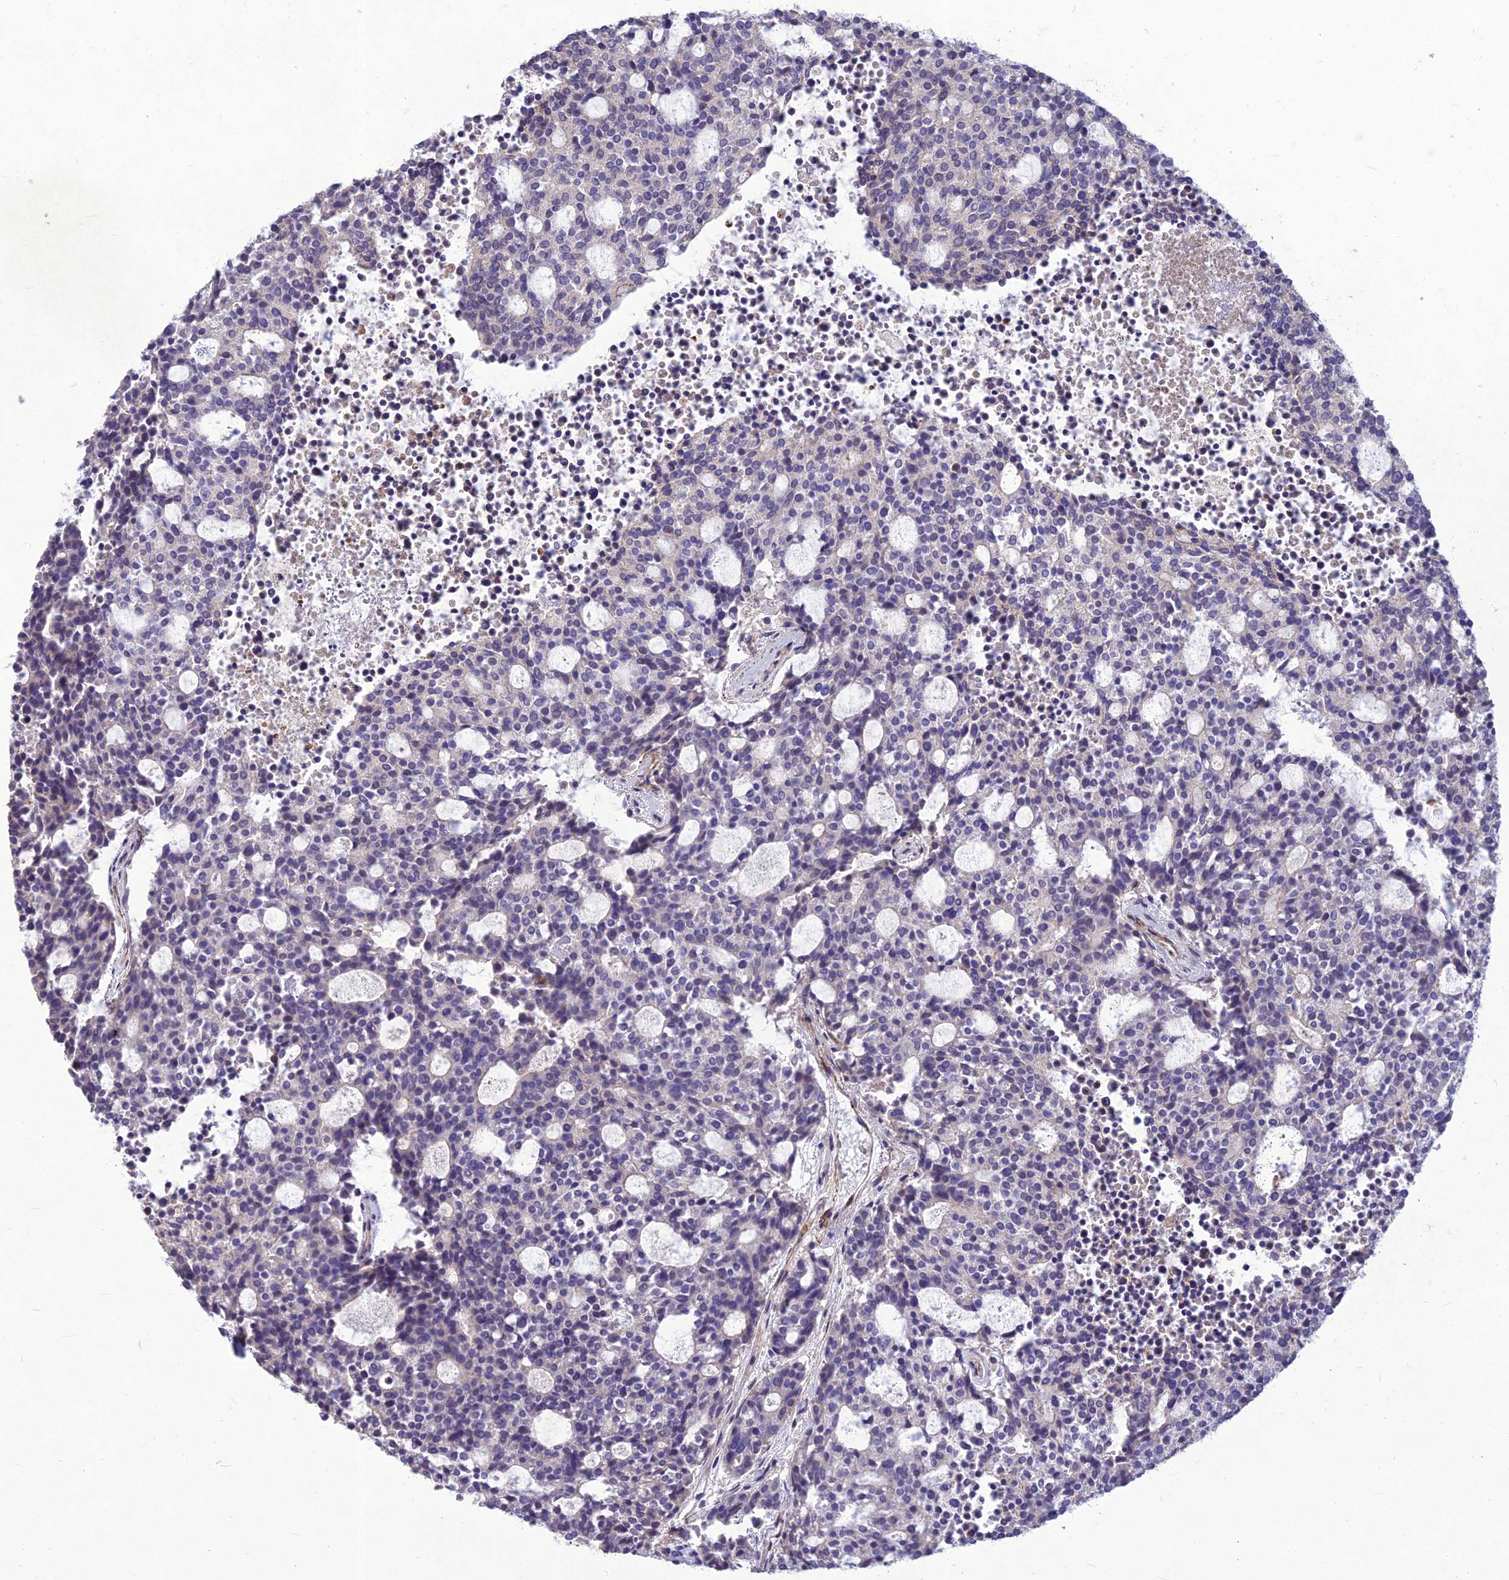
{"staining": {"intensity": "negative", "quantity": "none", "location": "none"}, "tissue": "carcinoid", "cell_type": "Tumor cells", "image_type": "cancer", "snomed": [{"axis": "morphology", "description": "Carcinoid, malignant, NOS"}, {"axis": "topography", "description": "Pancreas"}], "caption": "An image of malignant carcinoid stained for a protein shows no brown staining in tumor cells.", "gene": "CLUH", "patient": {"sex": "female", "age": 54}}